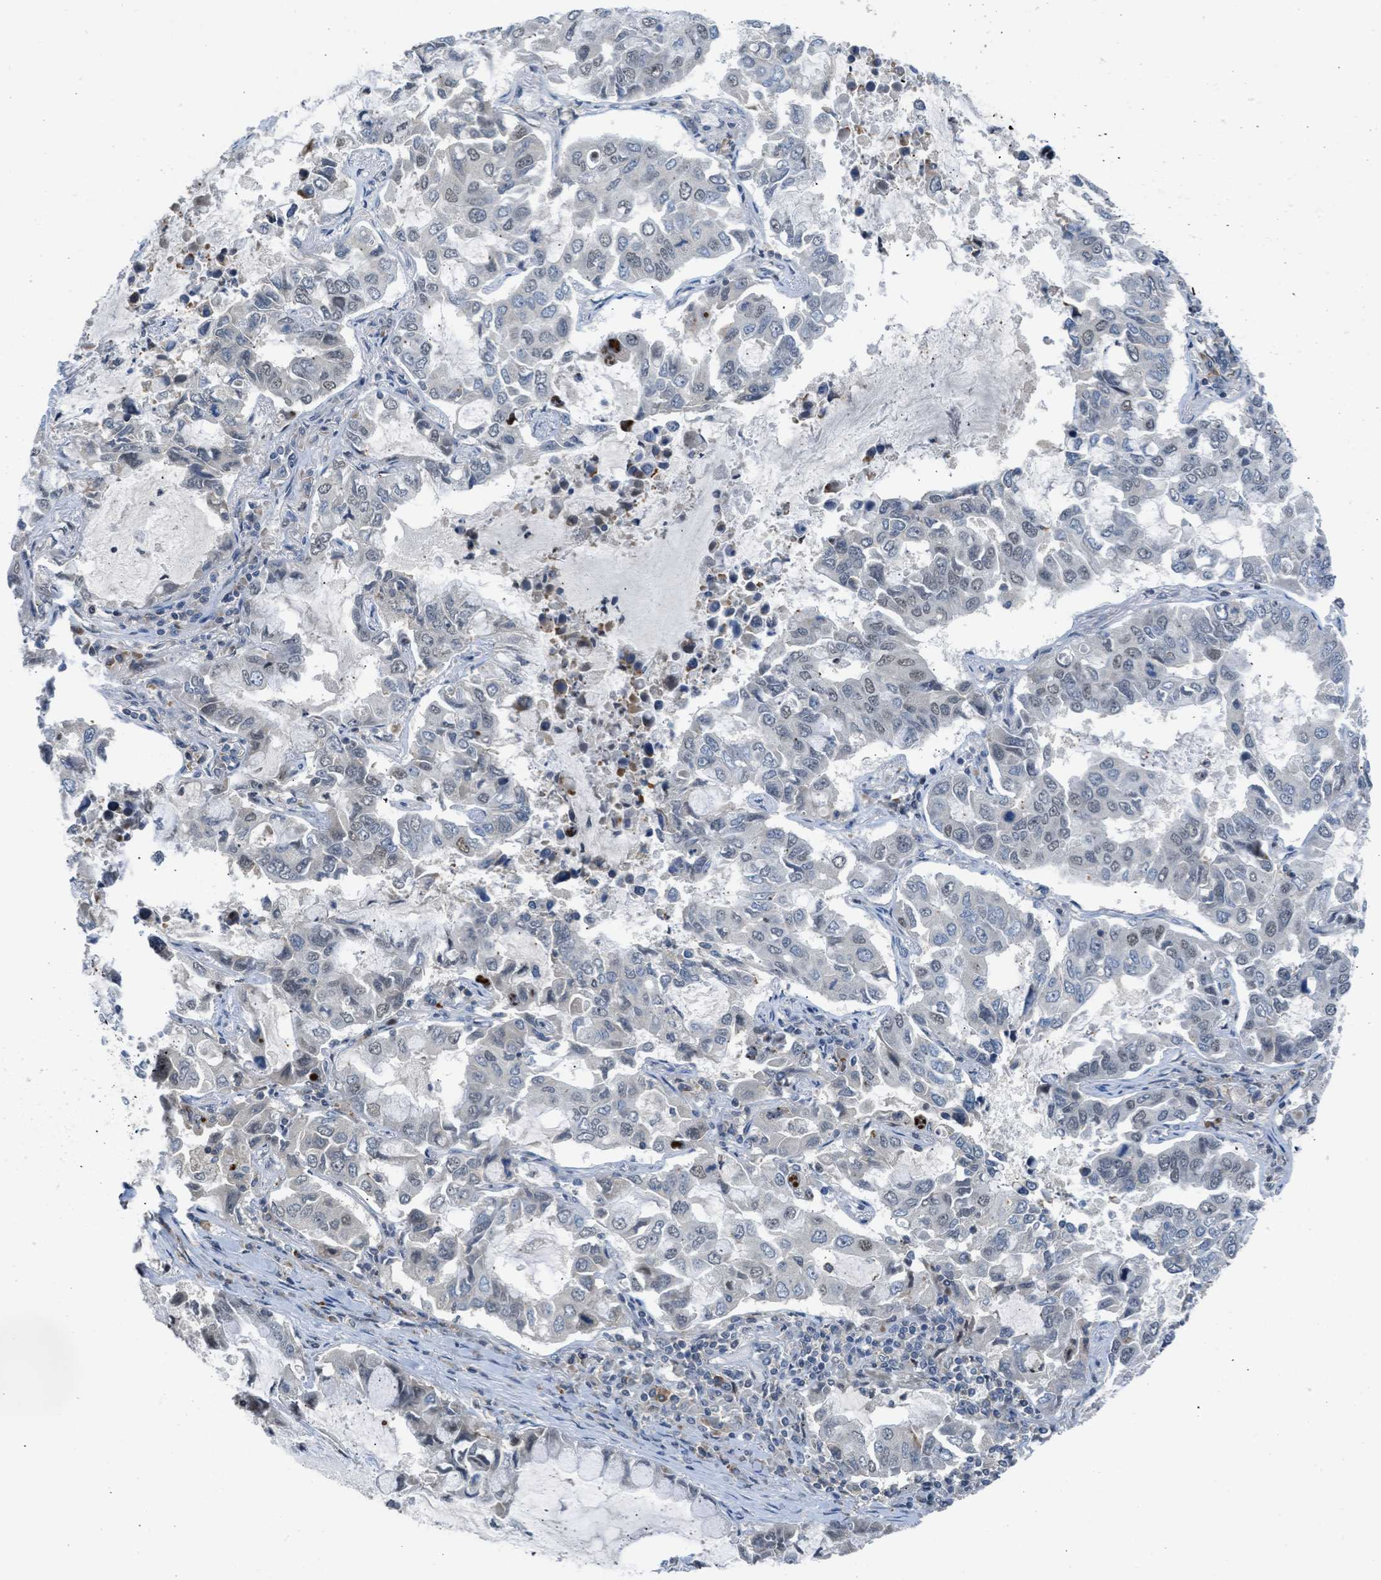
{"staining": {"intensity": "weak", "quantity": "<25%", "location": "nuclear"}, "tissue": "lung cancer", "cell_type": "Tumor cells", "image_type": "cancer", "snomed": [{"axis": "morphology", "description": "Adenocarcinoma, NOS"}, {"axis": "topography", "description": "Lung"}], "caption": "A micrograph of human adenocarcinoma (lung) is negative for staining in tumor cells.", "gene": "TTBK2", "patient": {"sex": "male", "age": 64}}